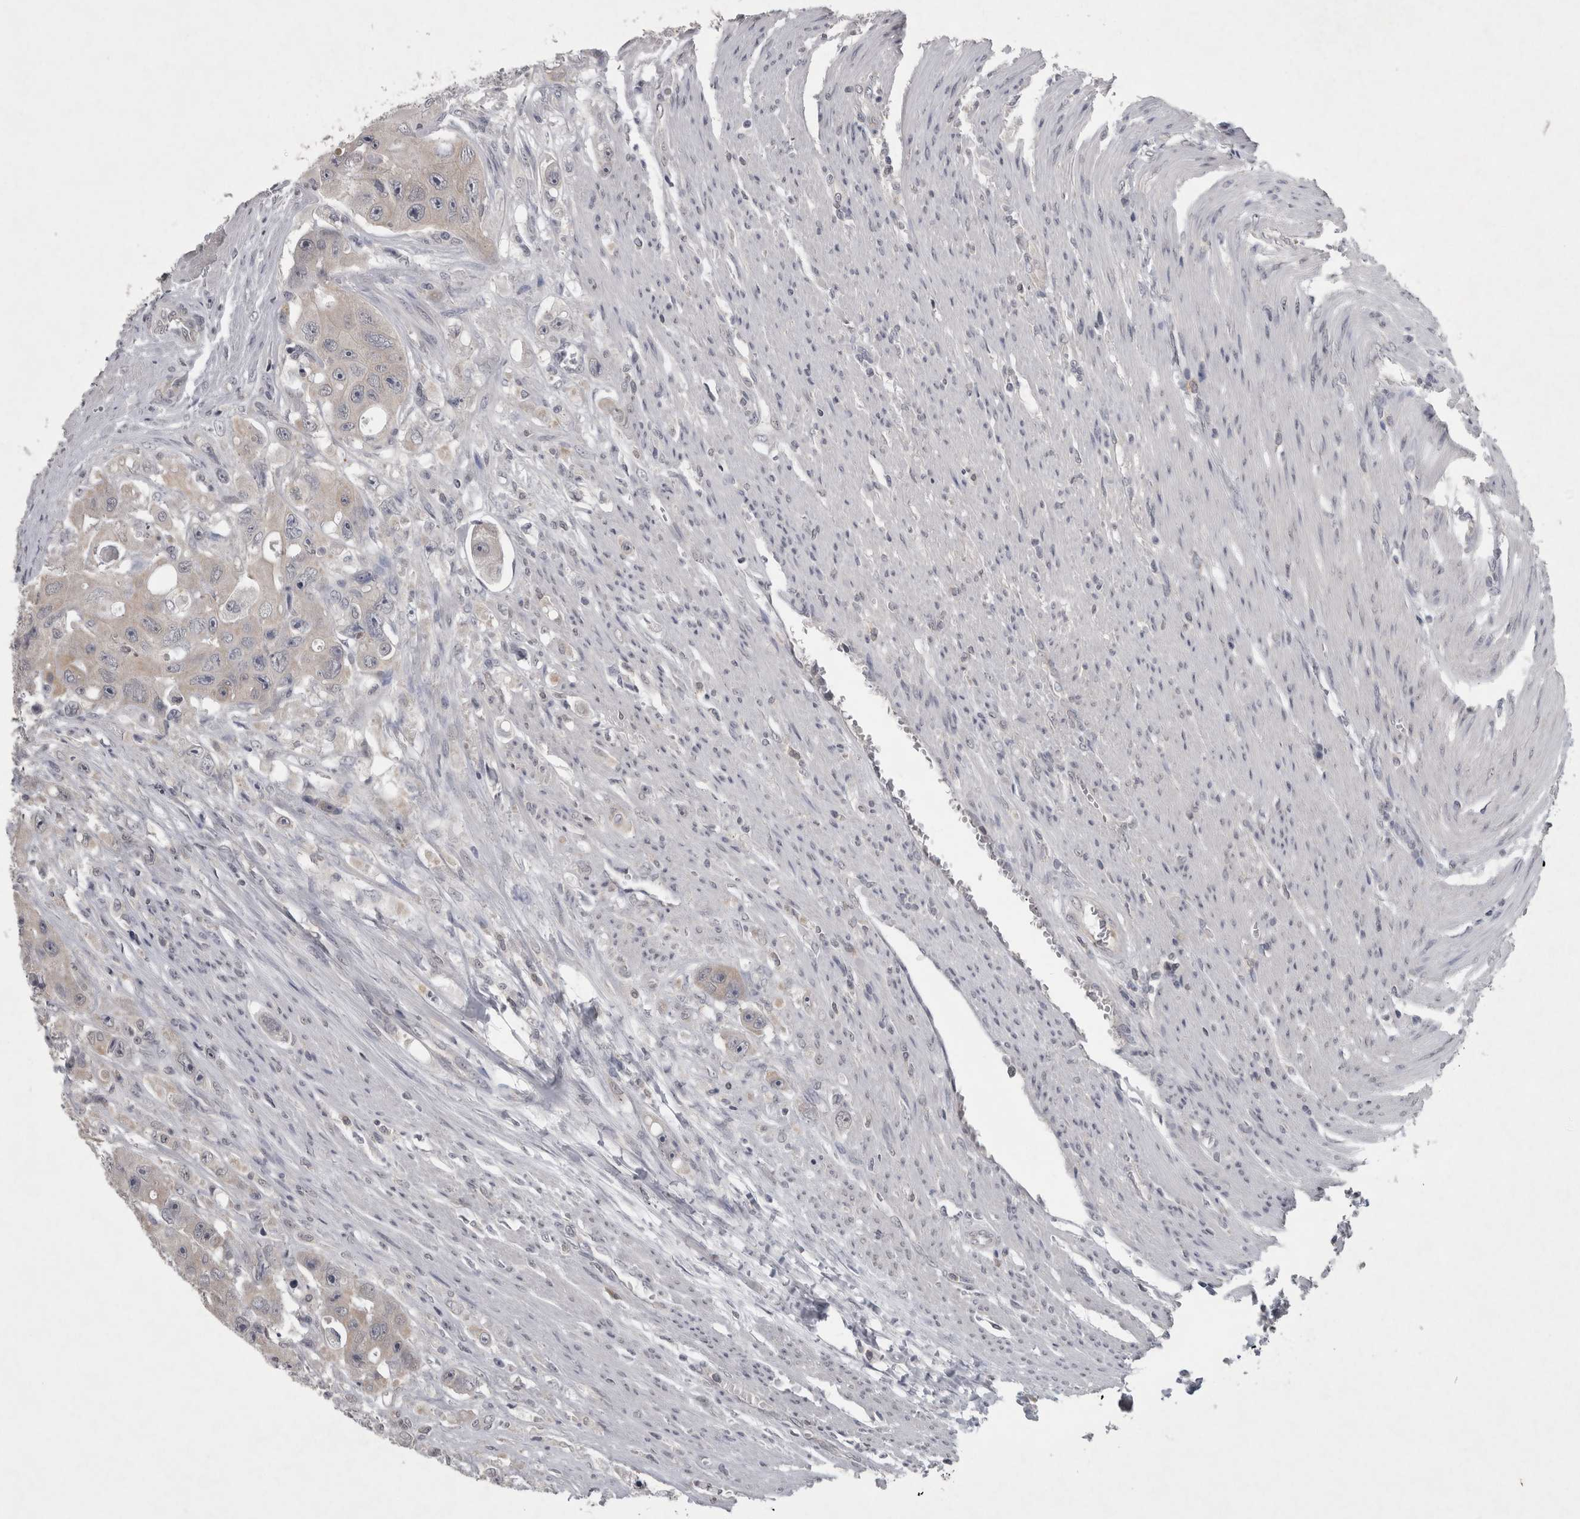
{"staining": {"intensity": "weak", "quantity": ">75%", "location": "cytoplasmic/membranous"}, "tissue": "colorectal cancer", "cell_type": "Tumor cells", "image_type": "cancer", "snomed": [{"axis": "morphology", "description": "Adenocarcinoma, NOS"}, {"axis": "topography", "description": "Colon"}], "caption": "A brown stain highlights weak cytoplasmic/membranous staining of a protein in human colorectal cancer (adenocarcinoma) tumor cells. (Brightfield microscopy of DAB IHC at high magnification).", "gene": "WNT7A", "patient": {"sex": "female", "age": 46}}